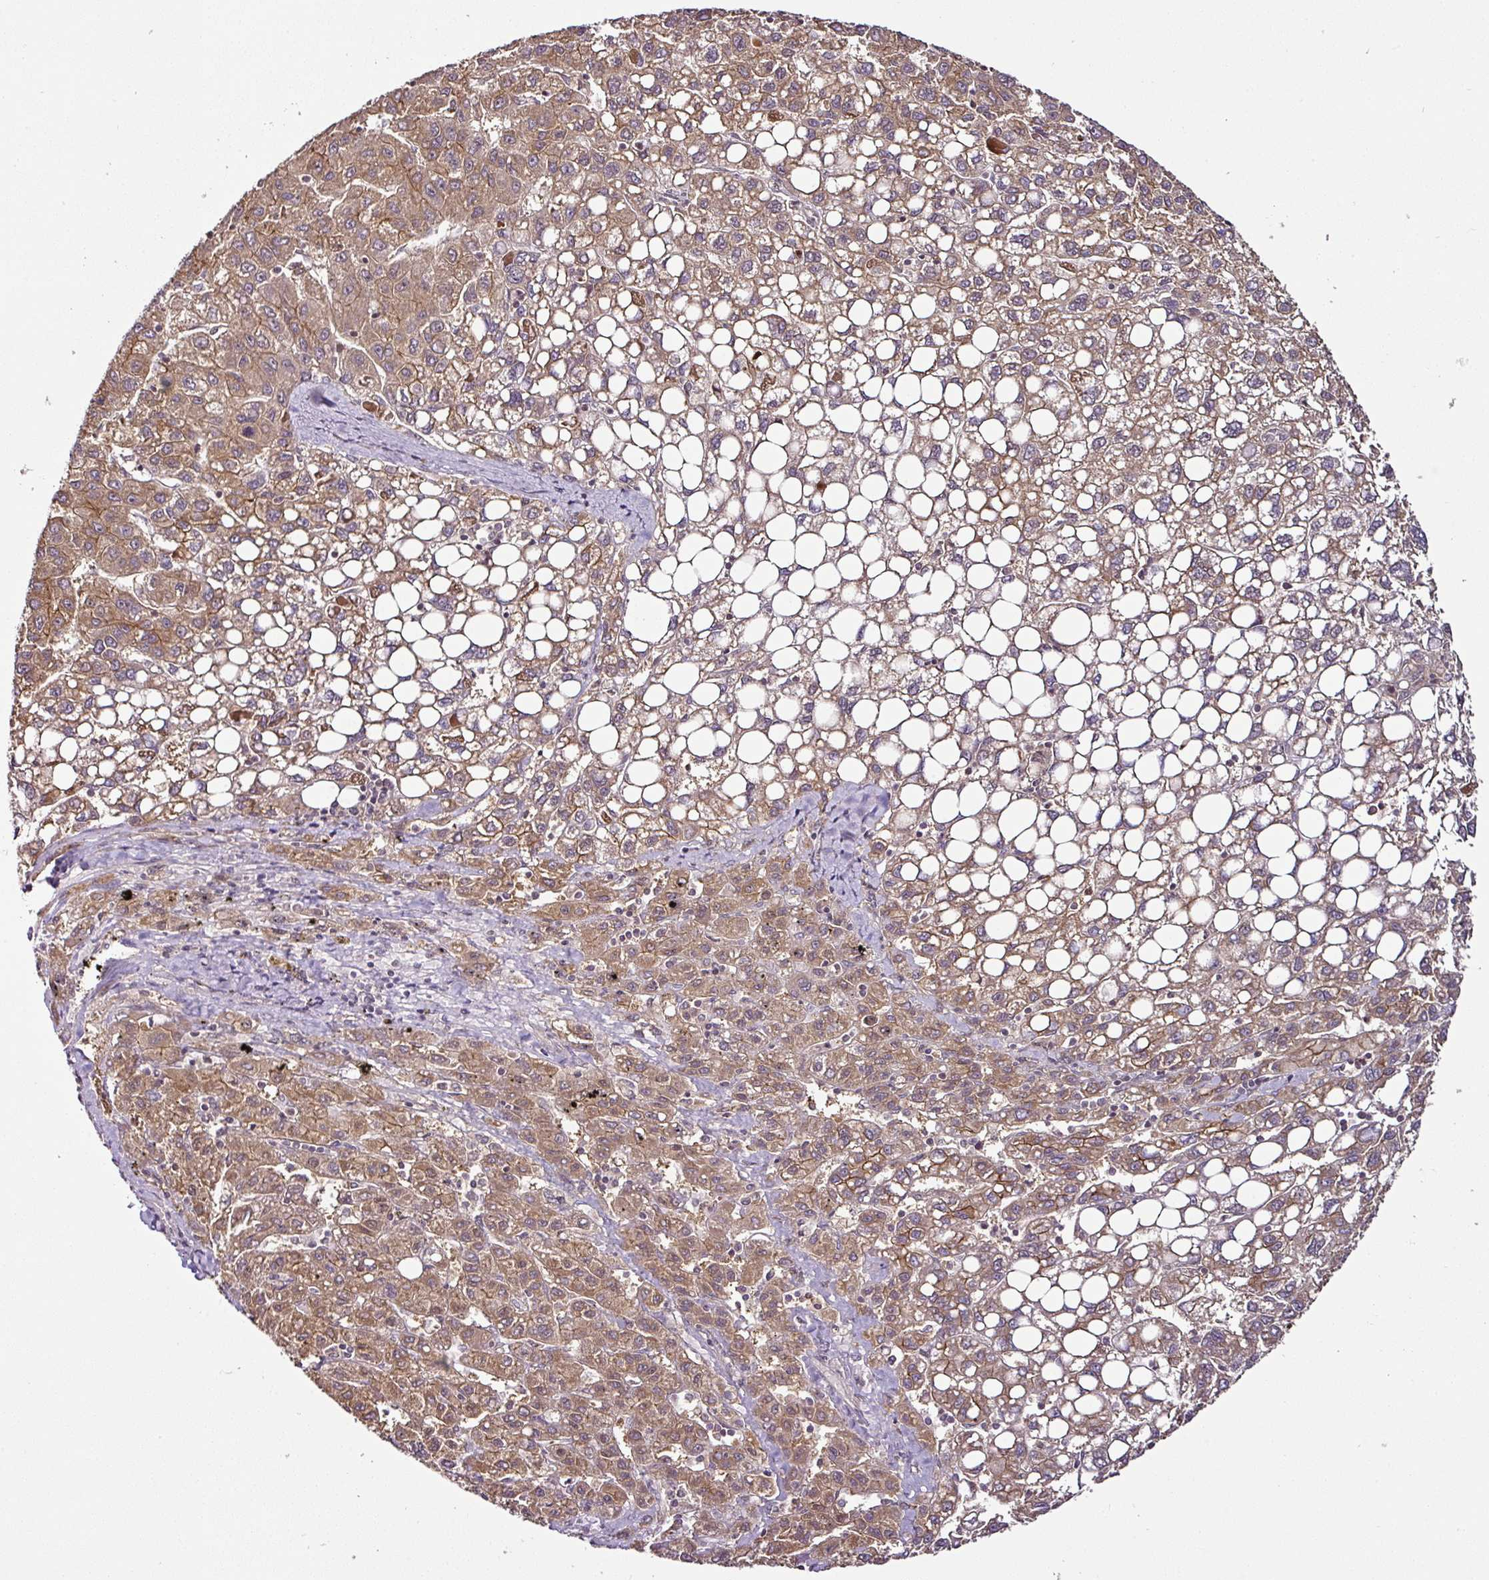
{"staining": {"intensity": "moderate", "quantity": ">75%", "location": "cytoplasmic/membranous"}, "tissue": "liver cancer", "cell_type": "Tumor cells", "image_type": "cancer", "snomed": [{"axis": "morphology", "description": "Carcinoma, Hepatocellular, NOS"}, {"axis": "topography", "description": "Liver"}], "caption": "IHC staining of liver hepatocellular carcinoma, which reveals medium levels of moderate cytoplasmic/membranous positivity in approximately >75% of tumor cells indicating moderate cytoplasmic/membranous protein expression. The staining was performed using DAB (3,3'-diaminobenzidine) (brown) for protein detection and nuclei were counterstained in hematoxylin (blue).", "gene": "DCAF13", "patient": {"sex": "female", "age": 82}}